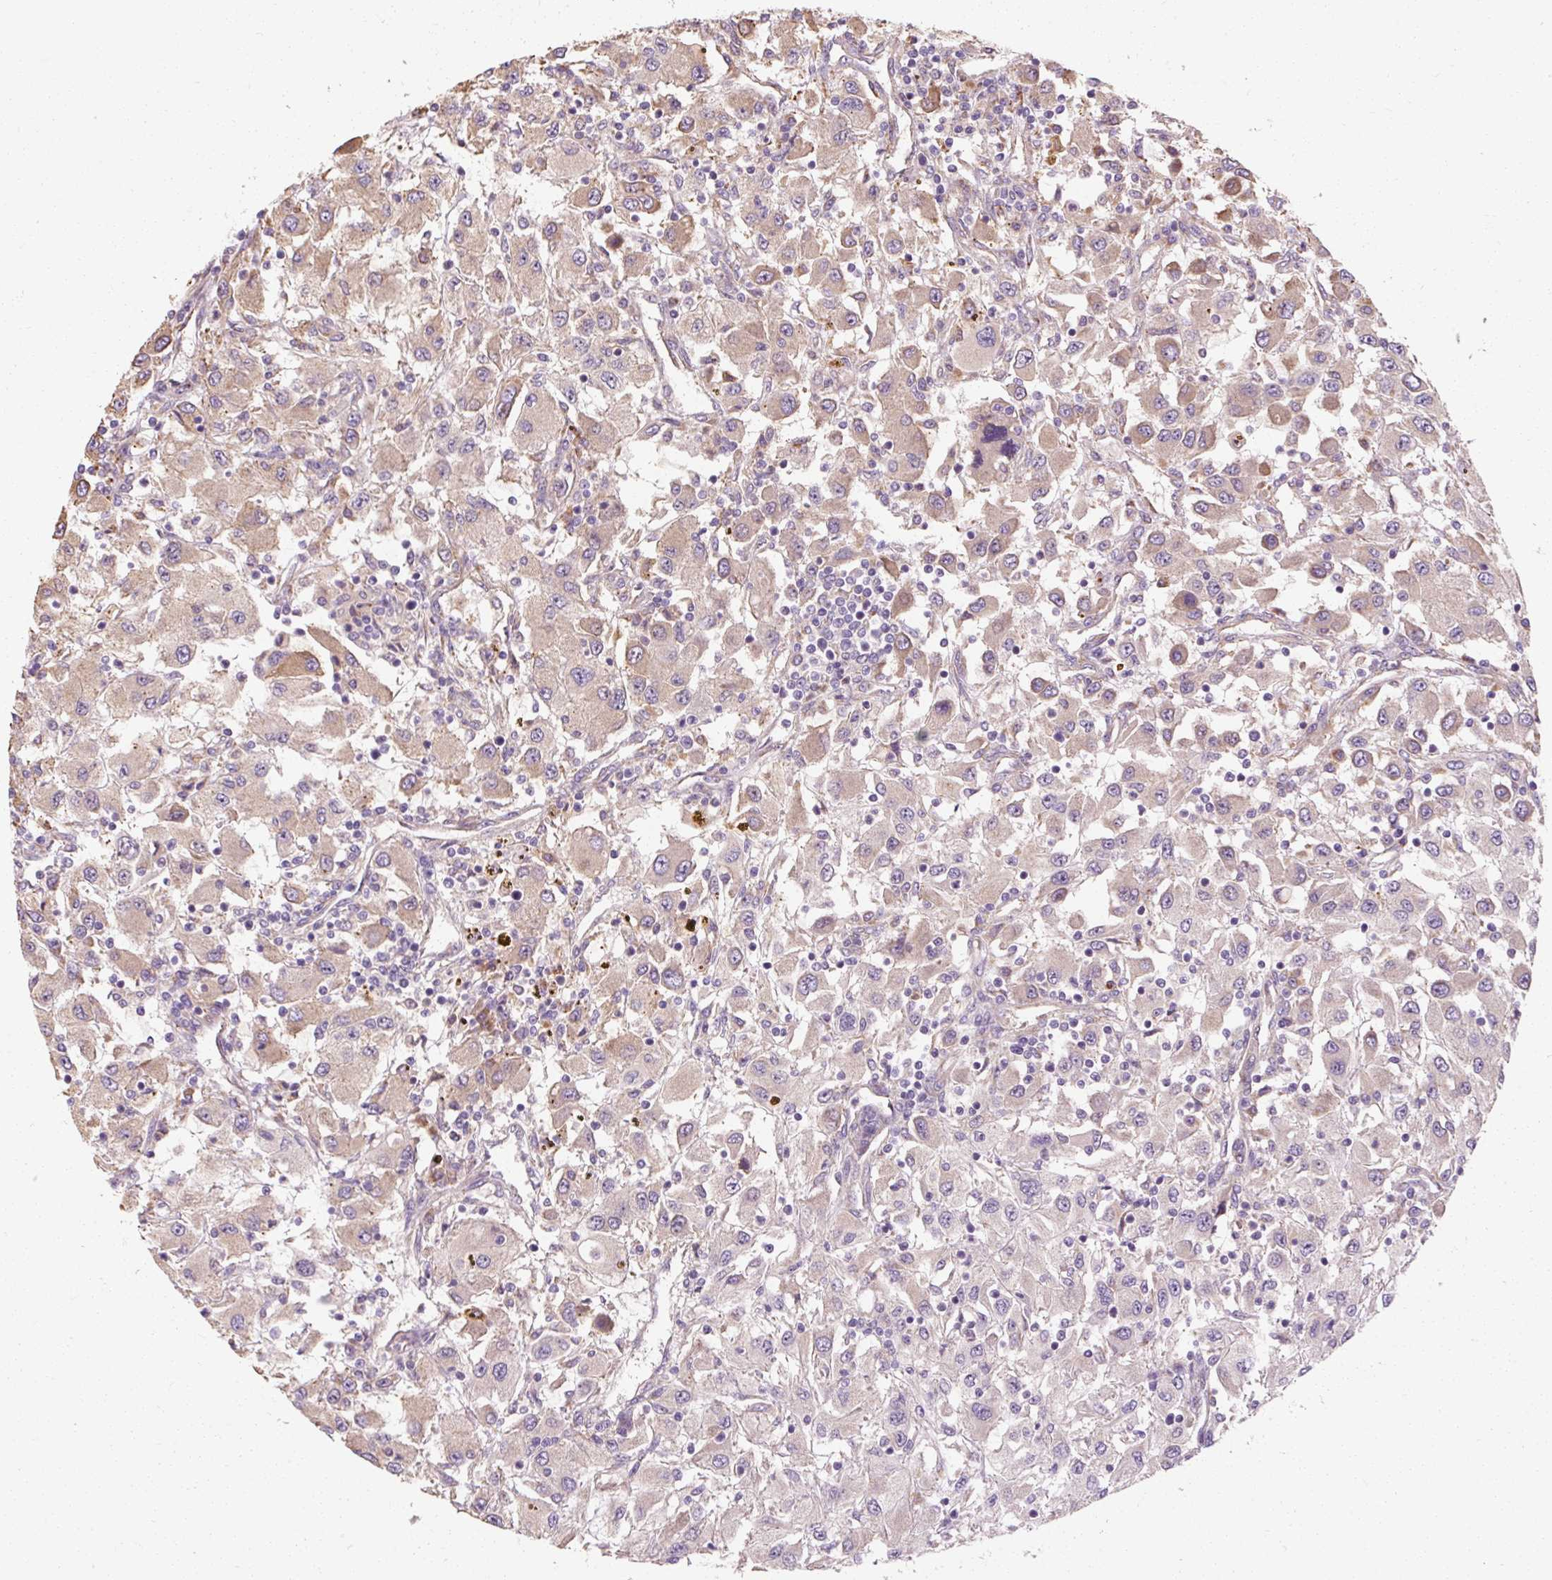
{"staining": {"intensity": "weak", "quantity": "<25%", "location": "cytoplasmic/membranous"}, "tissue": "renal cancer", "cell_type": "Tumor cells", "image_type": "cancer", "snomed": [{"axis": "morphology", "description": "Adenocarcinoma, NOS"}, {"axis": "topography", "description": "Kidney"}], "caption": "Protein analysis of renal cancer reveals no significant positivity in tumor cells.", "gene": "TBC1D4", "patient": {"sex": "female", "age": 67}}